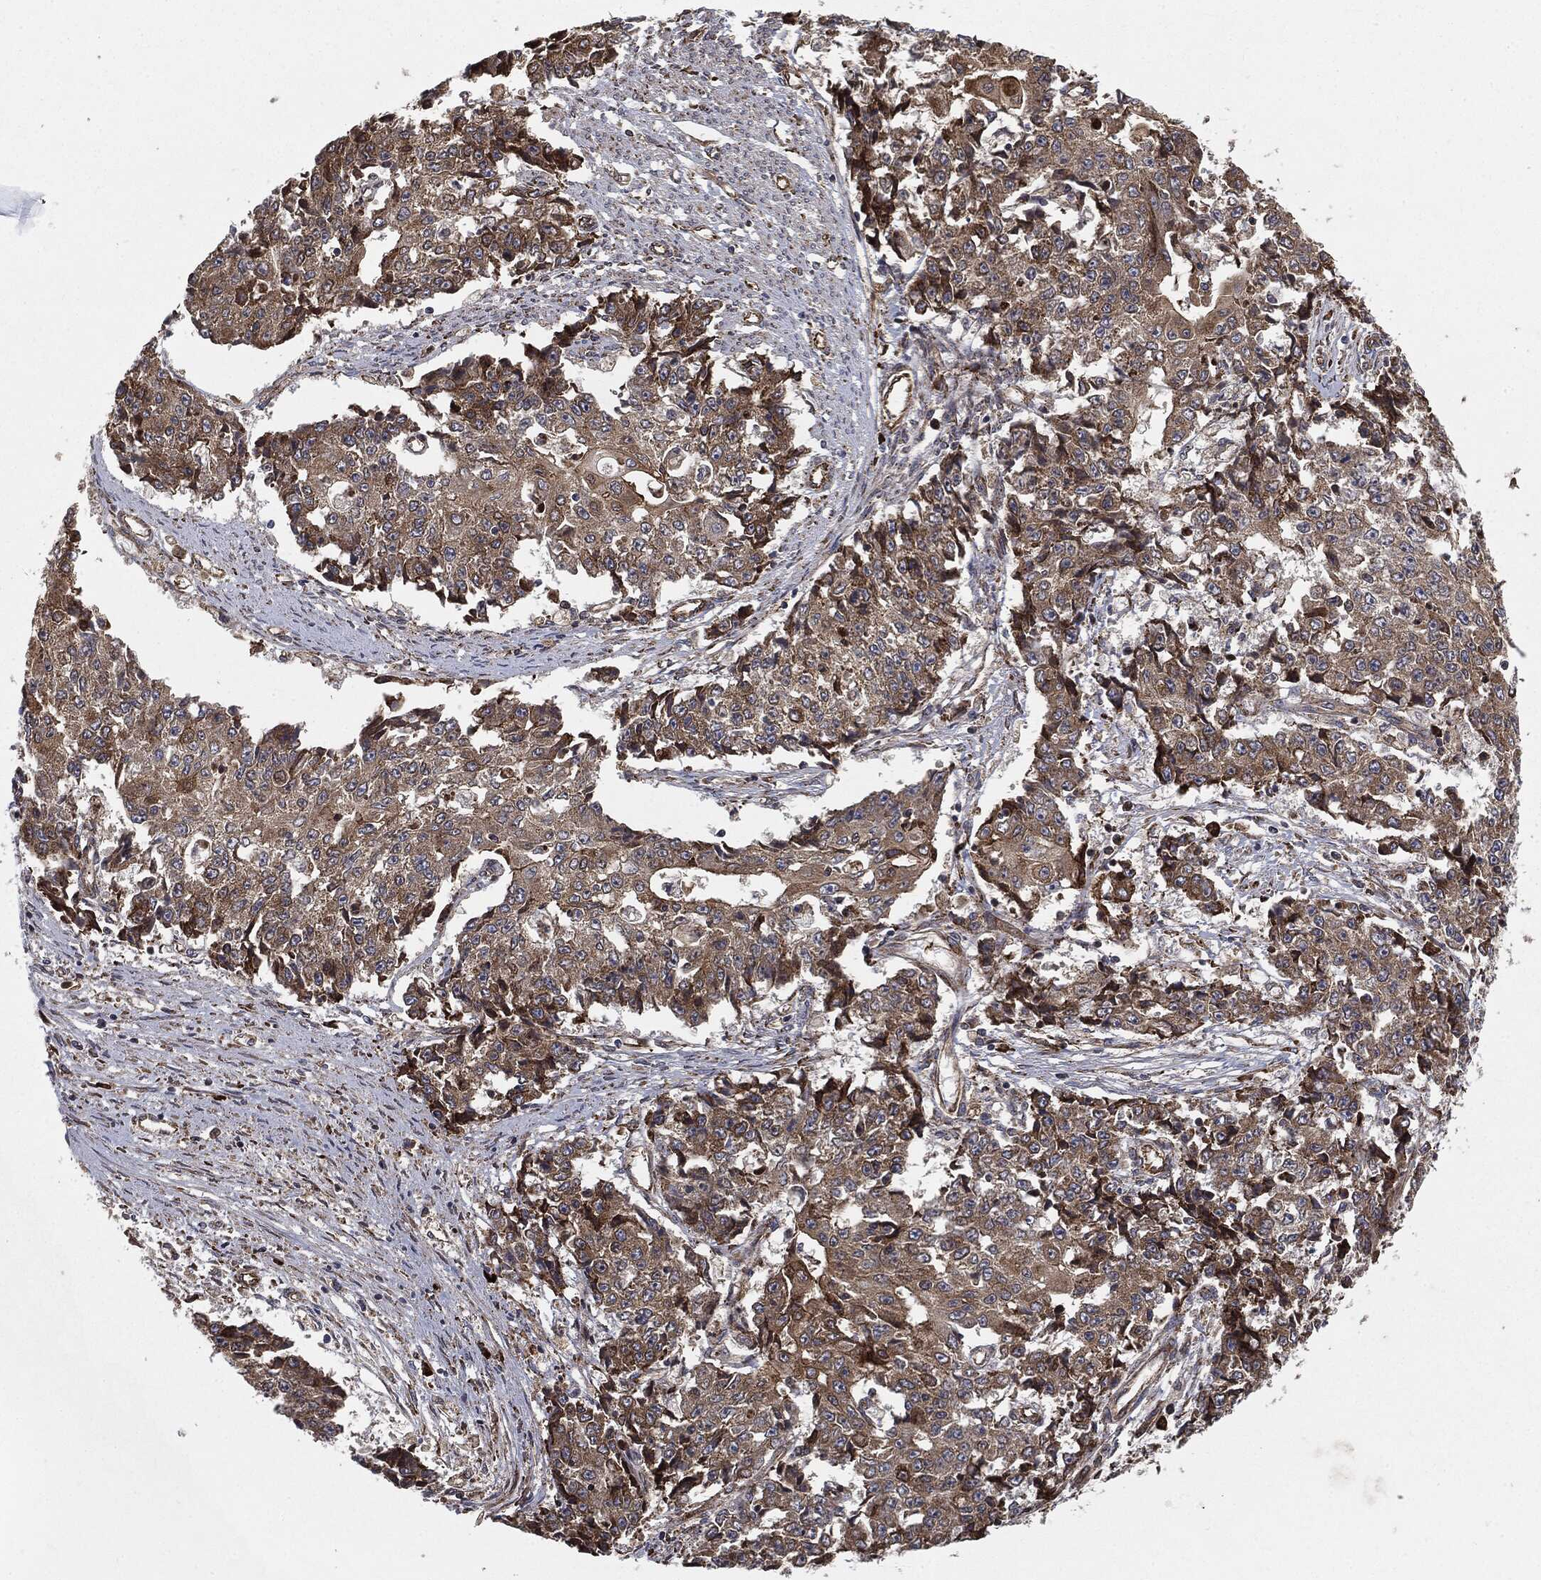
{"staining": {"intensity": "moderate", "quantity": ">75%", "location": "cytoplasmic/membranous"}, "tissue": "ovarian cancer", "cell_type": "Tumor cells", "image_type": "cancer", "snomed": [{"axis": "morphology", "description": "Carcinoma, endometroid"}, {"axis": "topography", "description": "Ovary"}], "caption": "Endometroid carcinoma (ovarian) was stained to show a protein in brown. There is medium levels of moderate cytoplasmic/membranous positivity in about >75% of tumor cells. (brown staining indicates protein expression, while blue staining denotes nuclei).", "gene": "CYLD", "patient": {"sex": "female", "age": 42}}